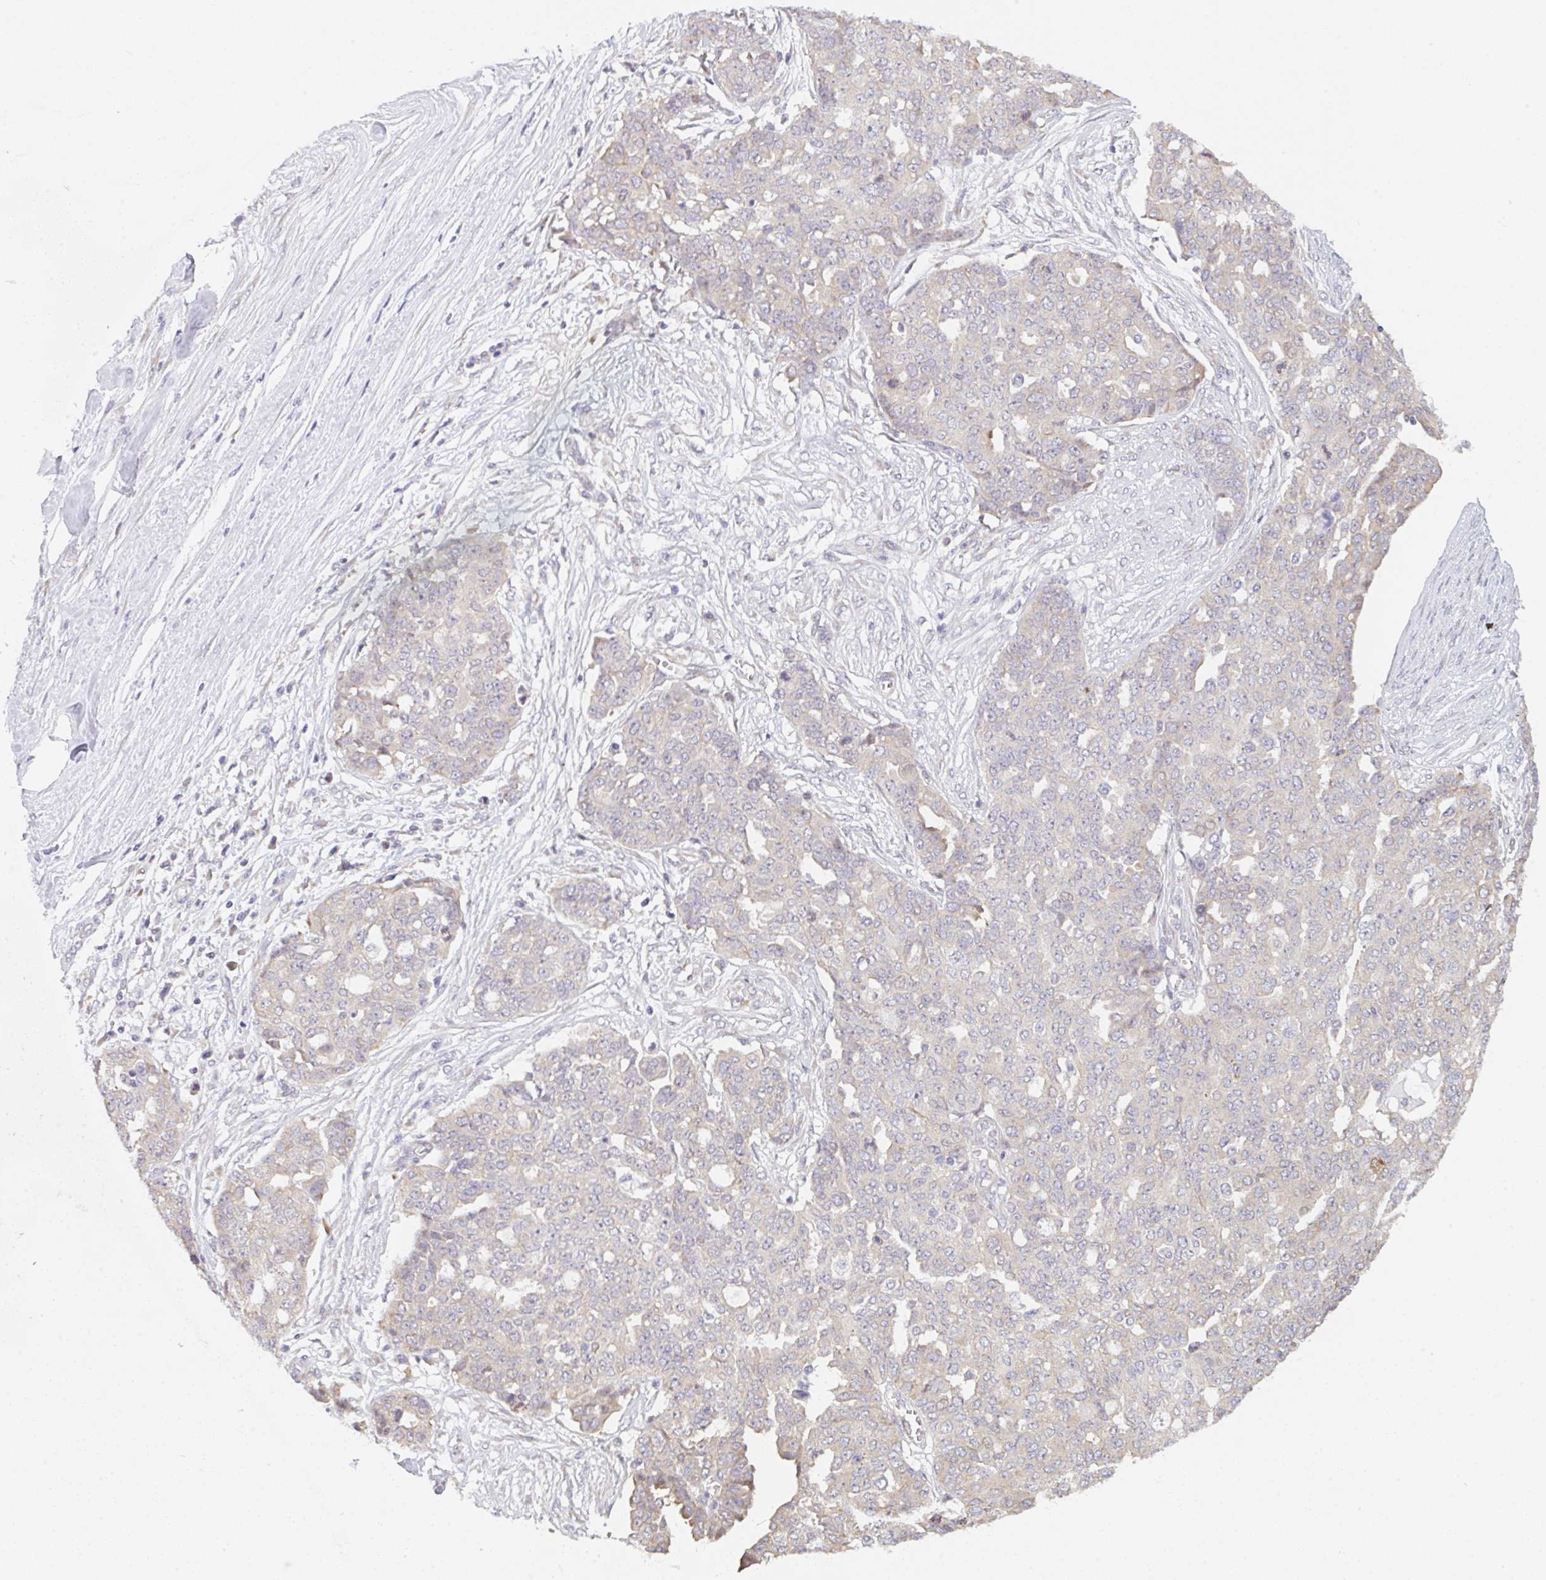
{"staining": {"intensity": "negative", "quantity": "none", "location": "none"}, "tissue": "ovarian cancer", "cell_type": "Tumor cells", "image_type": "cancer", "snomed": [{"axis": "morphology", "description": "Cystadenocarcinoma, serous, NOS"}, {"axis": "topography", "description": "Soft tissue"}, {"axis": "topography", "description": "Ovary"}], "caption": "IHC image of neoplastic tissue: human ovarian cancer (serous cystadenocarcinoma) stained with DAB (3,3'-diaminobenzidine) shows no significant protein staining in tumor cells. (Stains: DAB (3,3'-diaminobenzidine) immunohistochemistry with hematoxylin counter stain, Microscopy: brightfield microscopy at high magnification).", "gene": "TBPL2", "patient": {"sex": "female", "age": 57}}